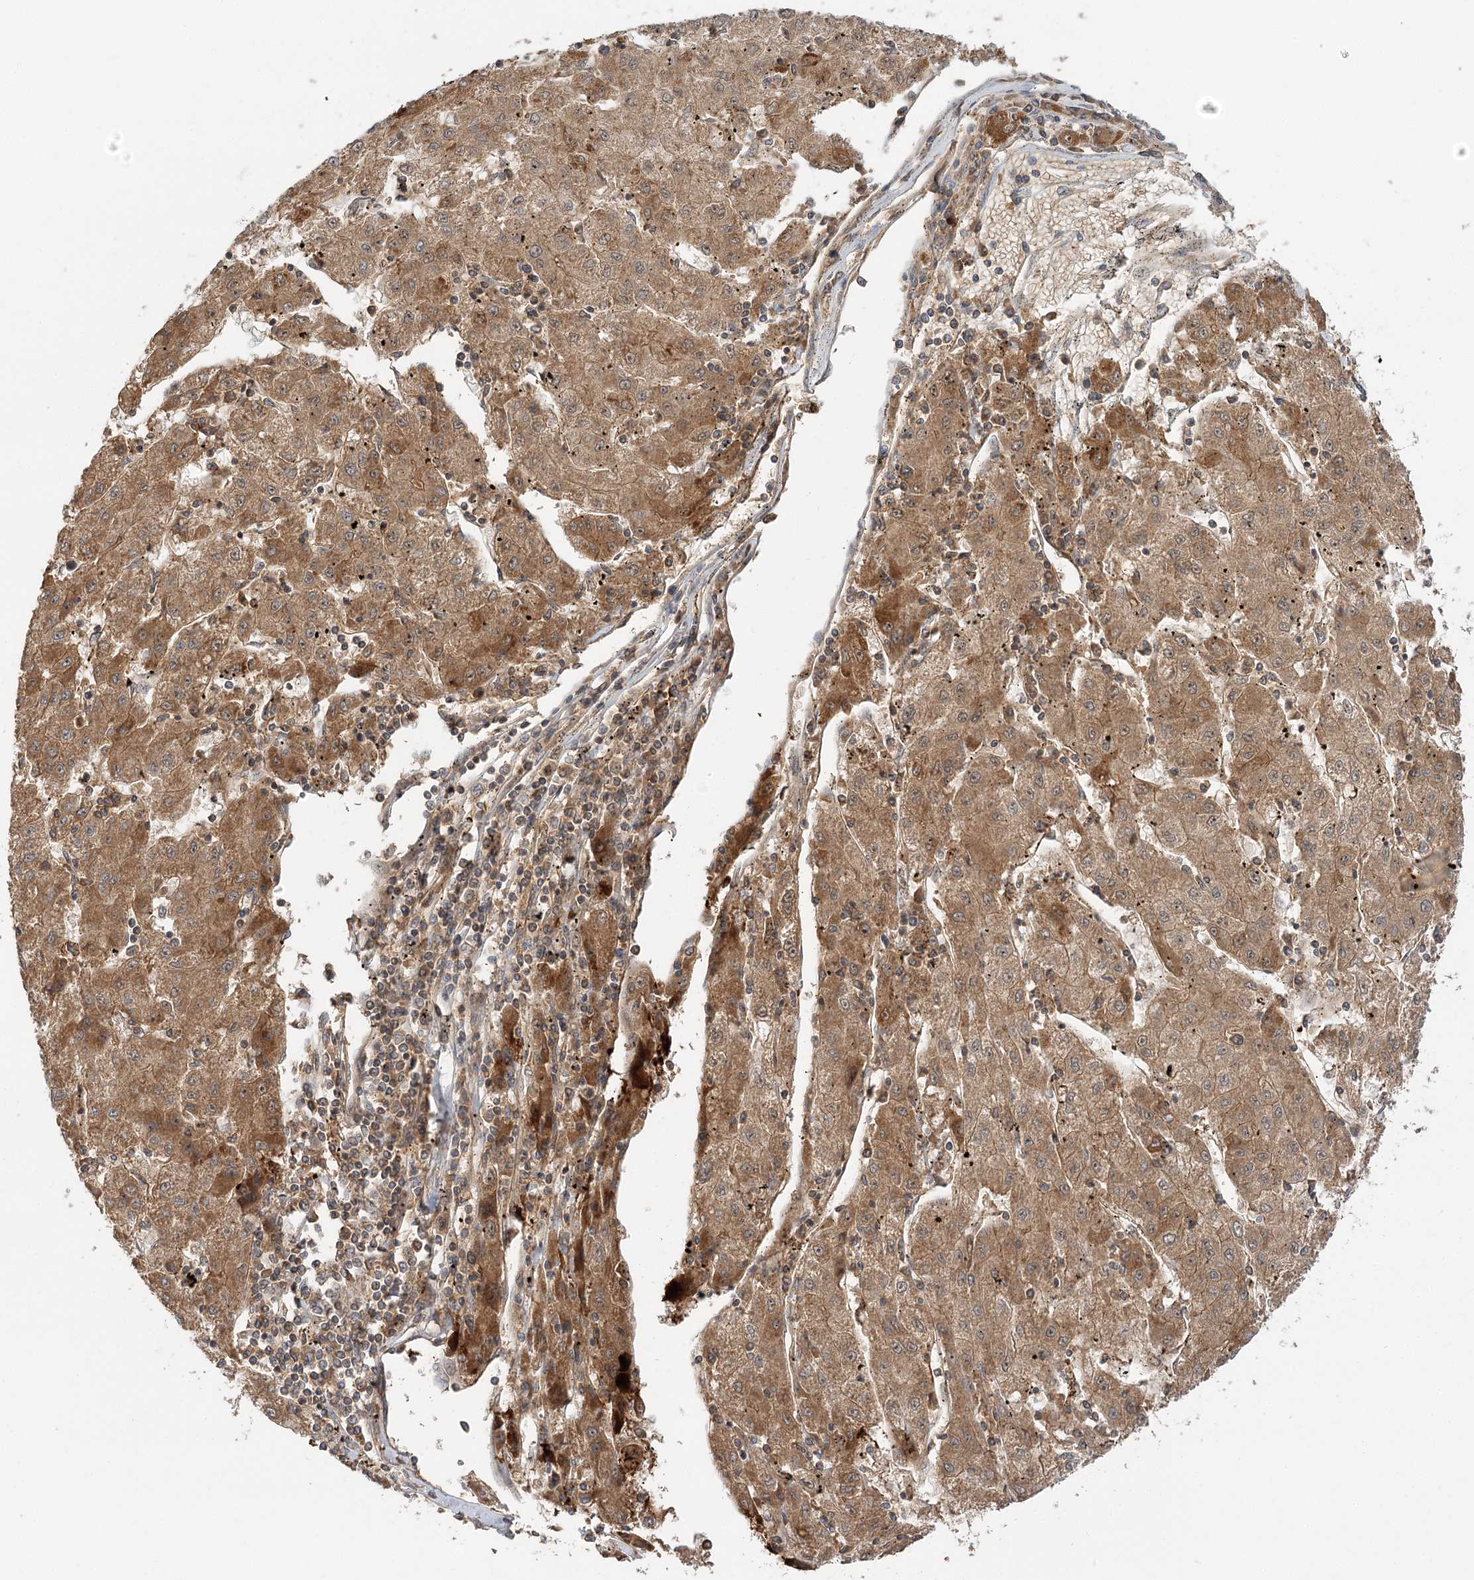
{"staining": {"intensity": "moderate", "quantity": ">75%", "location": "cytoplasmic/membranous"}, "tissue": "liver cancer", "cell_type": "Tumor cells", "image_type": "cancer", "snomed": [{"axis": "morphology", "description": "Carcinoma, Hepatocellular, NOS"}, {"axis": "topography", "description": "Liver"}], "caption": "Immunohistochemistry (DAB) staining of human liver cancer shows moderate cytoplasmic/membranous protein positivity in approximately >75% of tumor cells.", "gene": "RAPGEF6", "patient": {"sex": "male", "age": 72}}